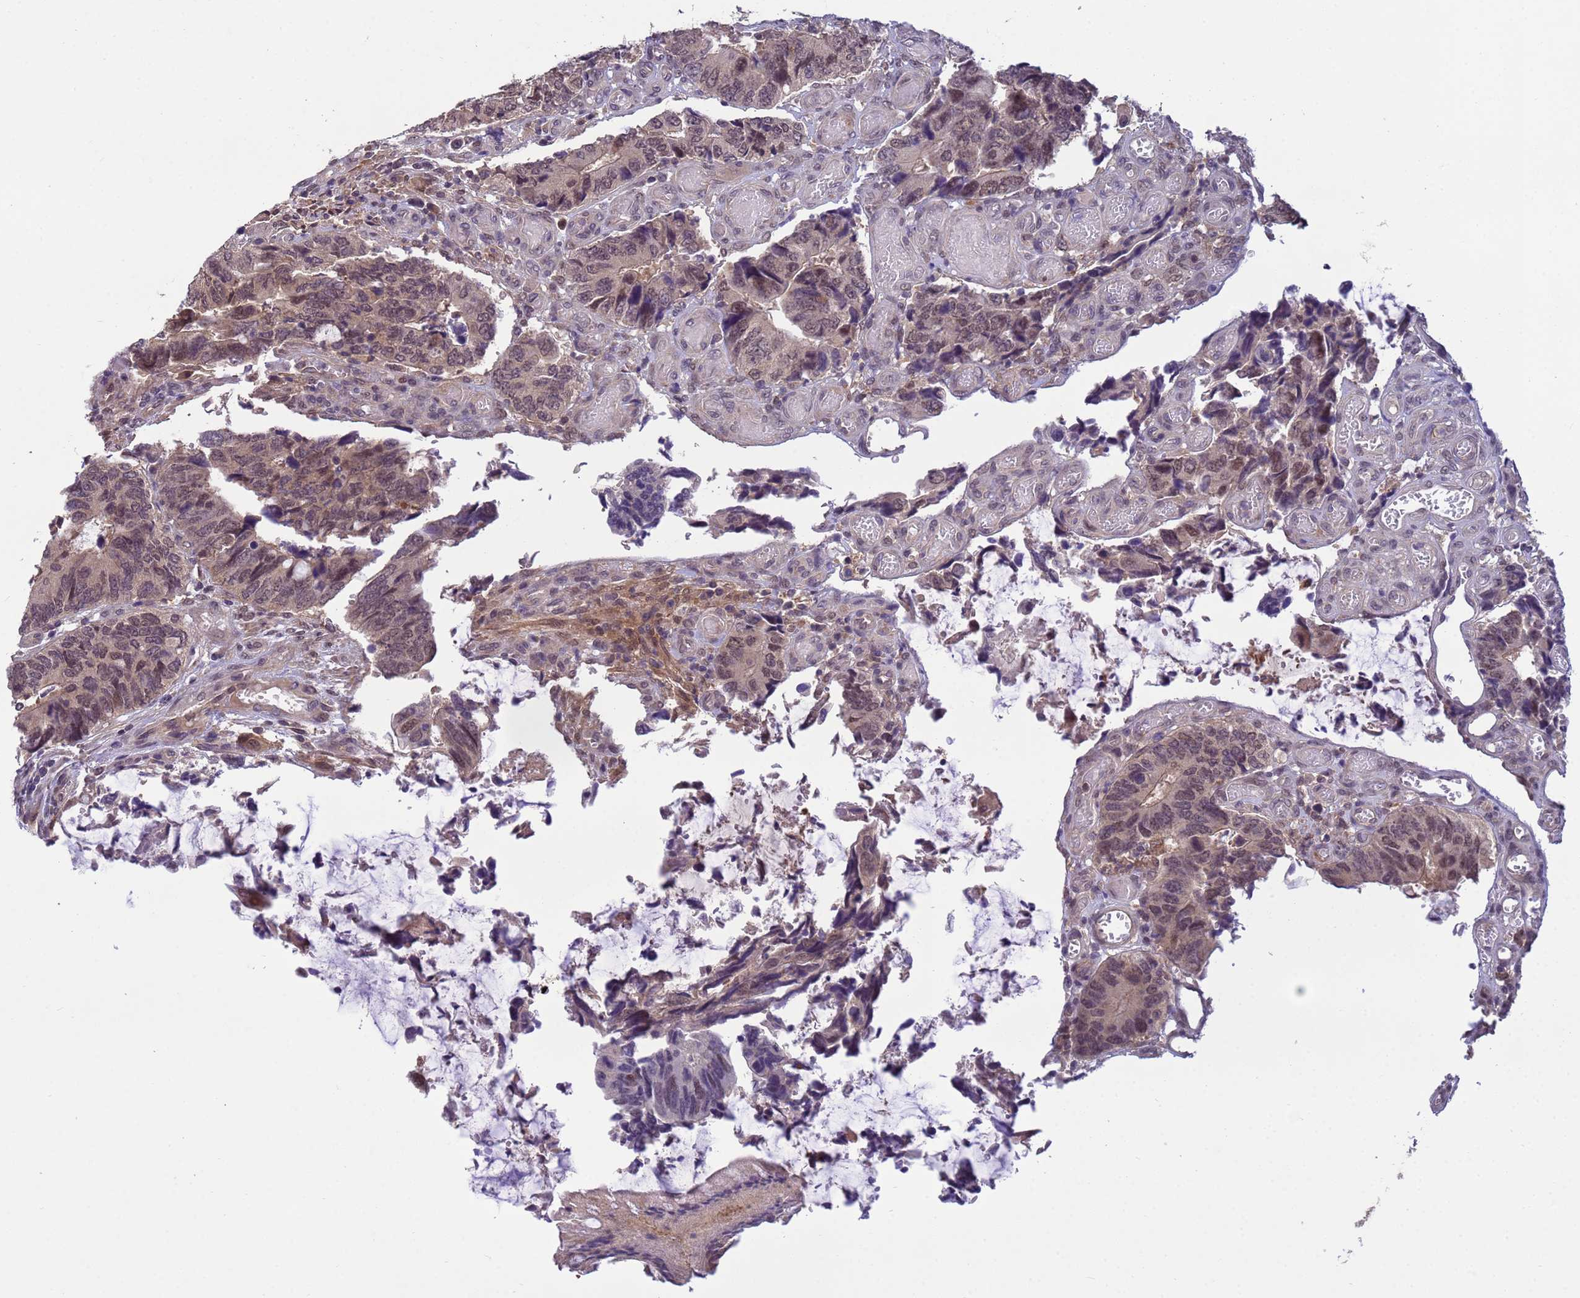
{"staining": {"intensity": "weak", "quantity": "25%-75%", "location": "nuclear"}, "tissue": "colorectal cancer", "cell_type": "Tumor cells", "image_type": "cancer", "snomed": [{"axis": "morphology", "description": "Adenocarcinoma, NOS"}, {"axis": "topography", "description": "Colon"}], "caption": "Immunohistochemistry (IHC) (DAB) staining of colorectal cancer exhibits weak nuclear protein expression in approximately 25%-75% of tumor cells.", "gene": "NPEPPS", "patient": {"sex": "male", "age": 87}}